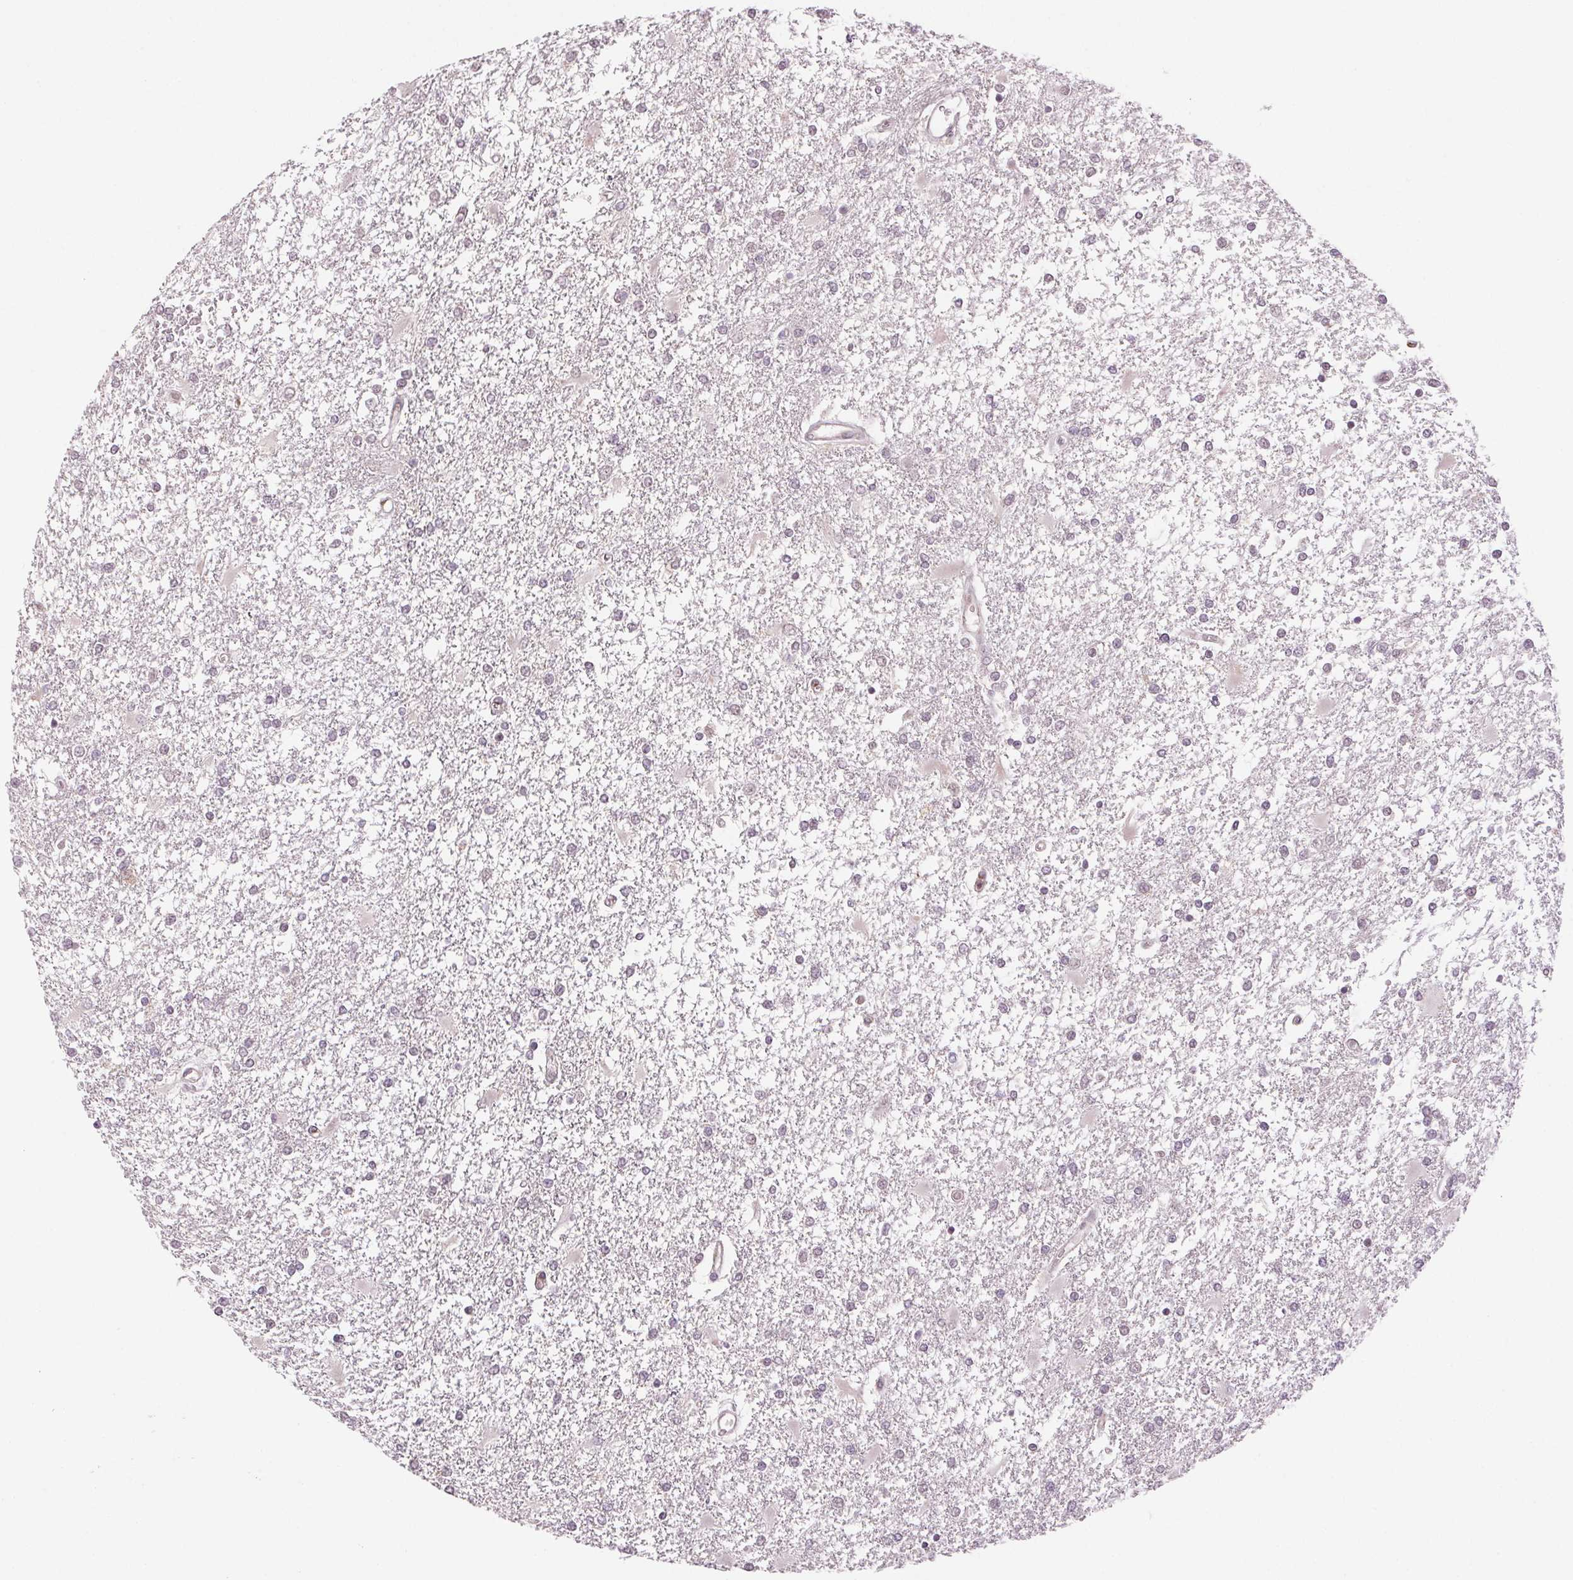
{"staining": {"intensity": "negative", "quantity": "none", "location": "none"}, "tissue": "glioma", "cell_type": "Tumor cells", "image_type": "cancer", "snomed": [{"axis": "morphology", "description": "Glioma, malignant, High grade"}, {"axis": "topography", "description": "Cerebral cortex"}], "caption": "Photomicrograph shows no significant protein staining in tumor cells of glioma.", "gene": "GRHL3", "patient": {"sex": "male", "age": 79}}